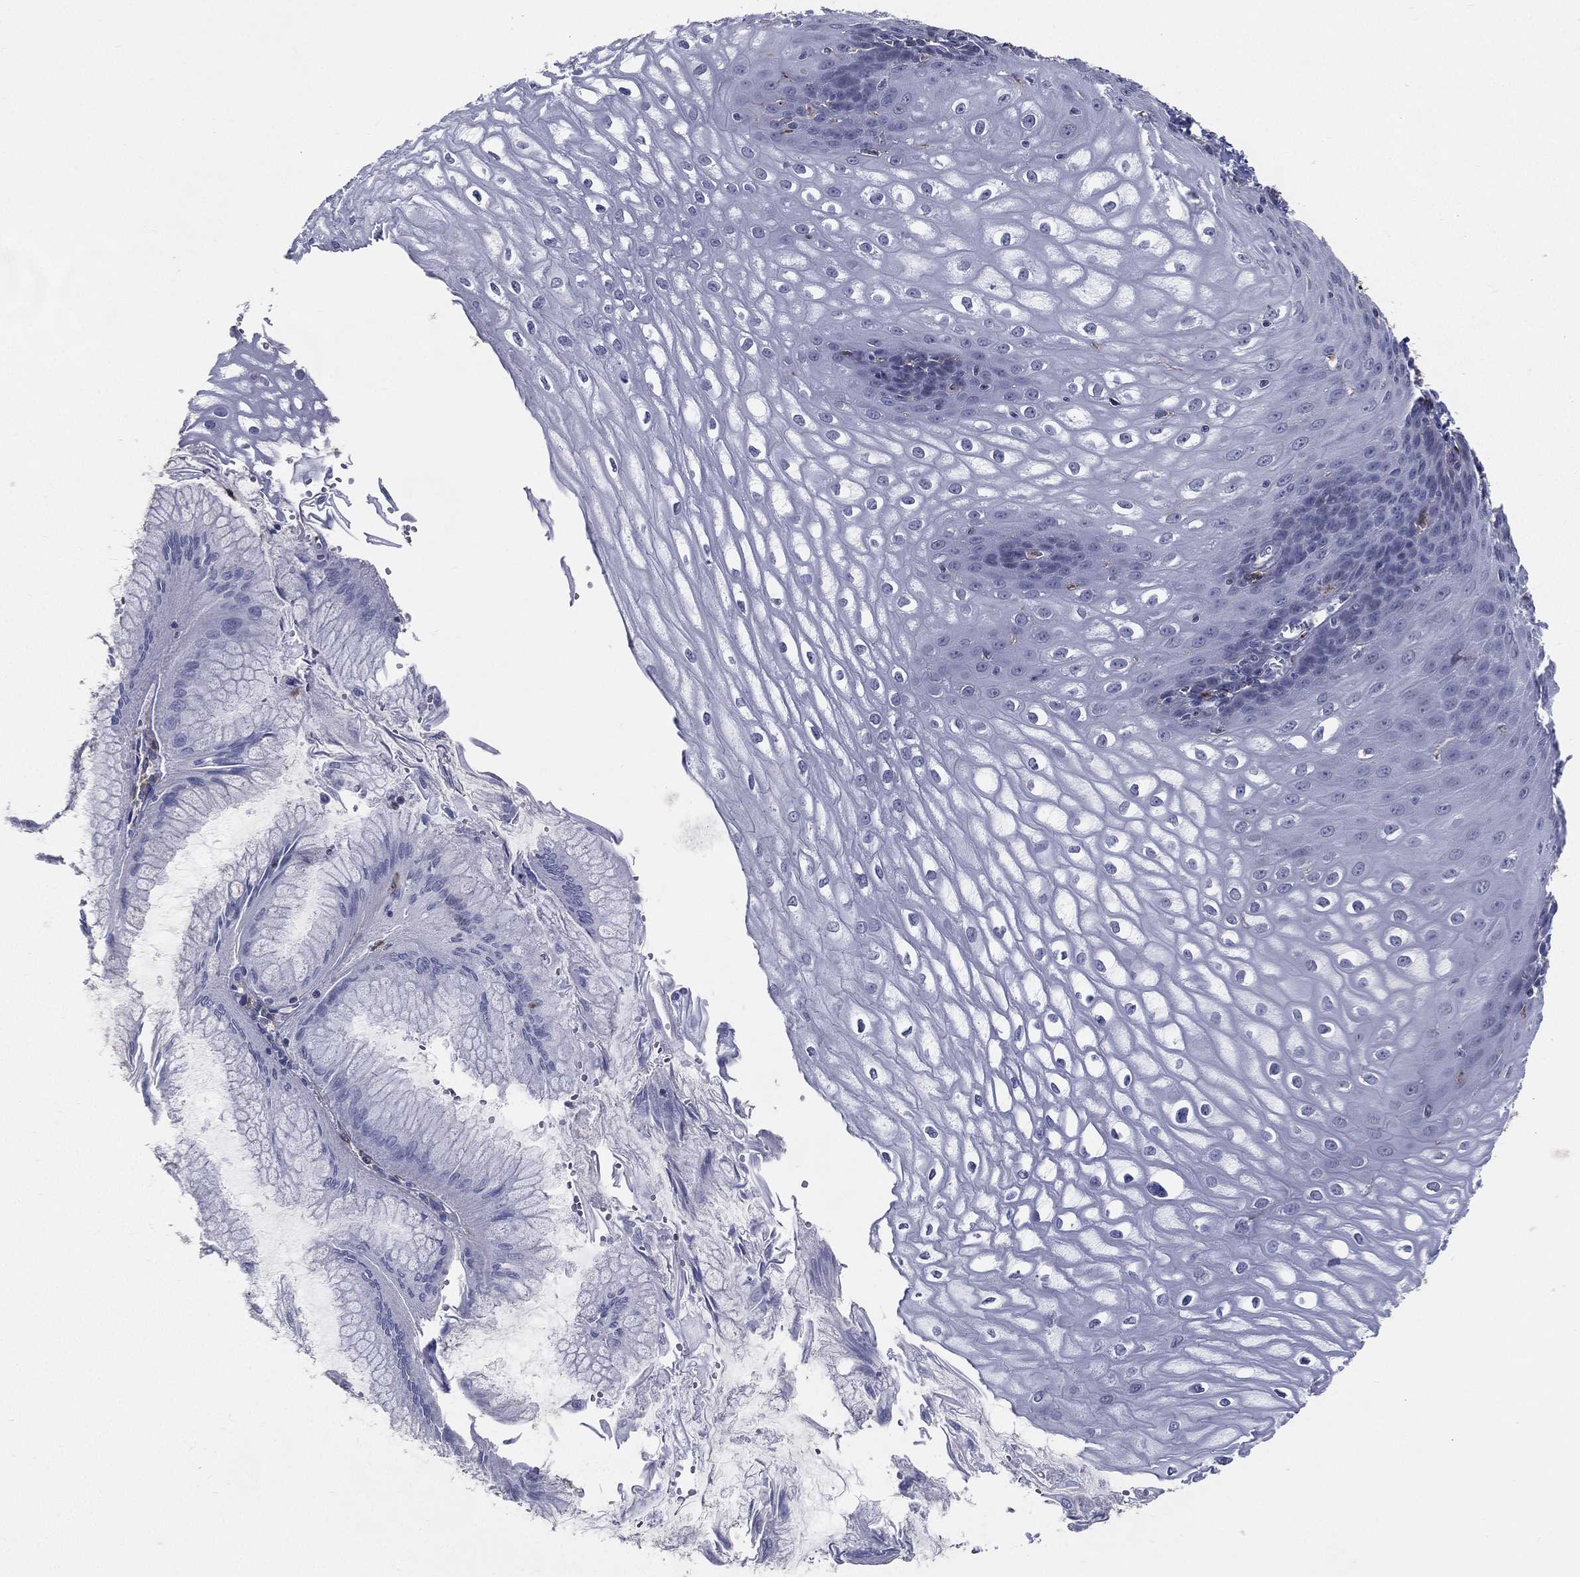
{"staining": {"intensity": "negative", "quantity": "none", "location": "none"}, "tissue": "esophagus", "cell_type": "Squamous epithelial cells", "image_type": "normal", "snomed": [{"axis": "morphology", "description": "Normal tissue, NOS"}, {"axis": "topography", "description": "Esophagus"}], "caption": "This photomicrograph is of benign esophagus stained with immunohistochemistry (IHC) to label a protein in brown with the nuclei are counter-stained blue. There is no staining in squamous epithelial cells. (DAB (3,3'-diaminobenzidine) immunohistochemistry (IHC) with hematoxylin counter stain).", "gene": "EVI2B", "patient": {"sex": "male", "age": 58}}